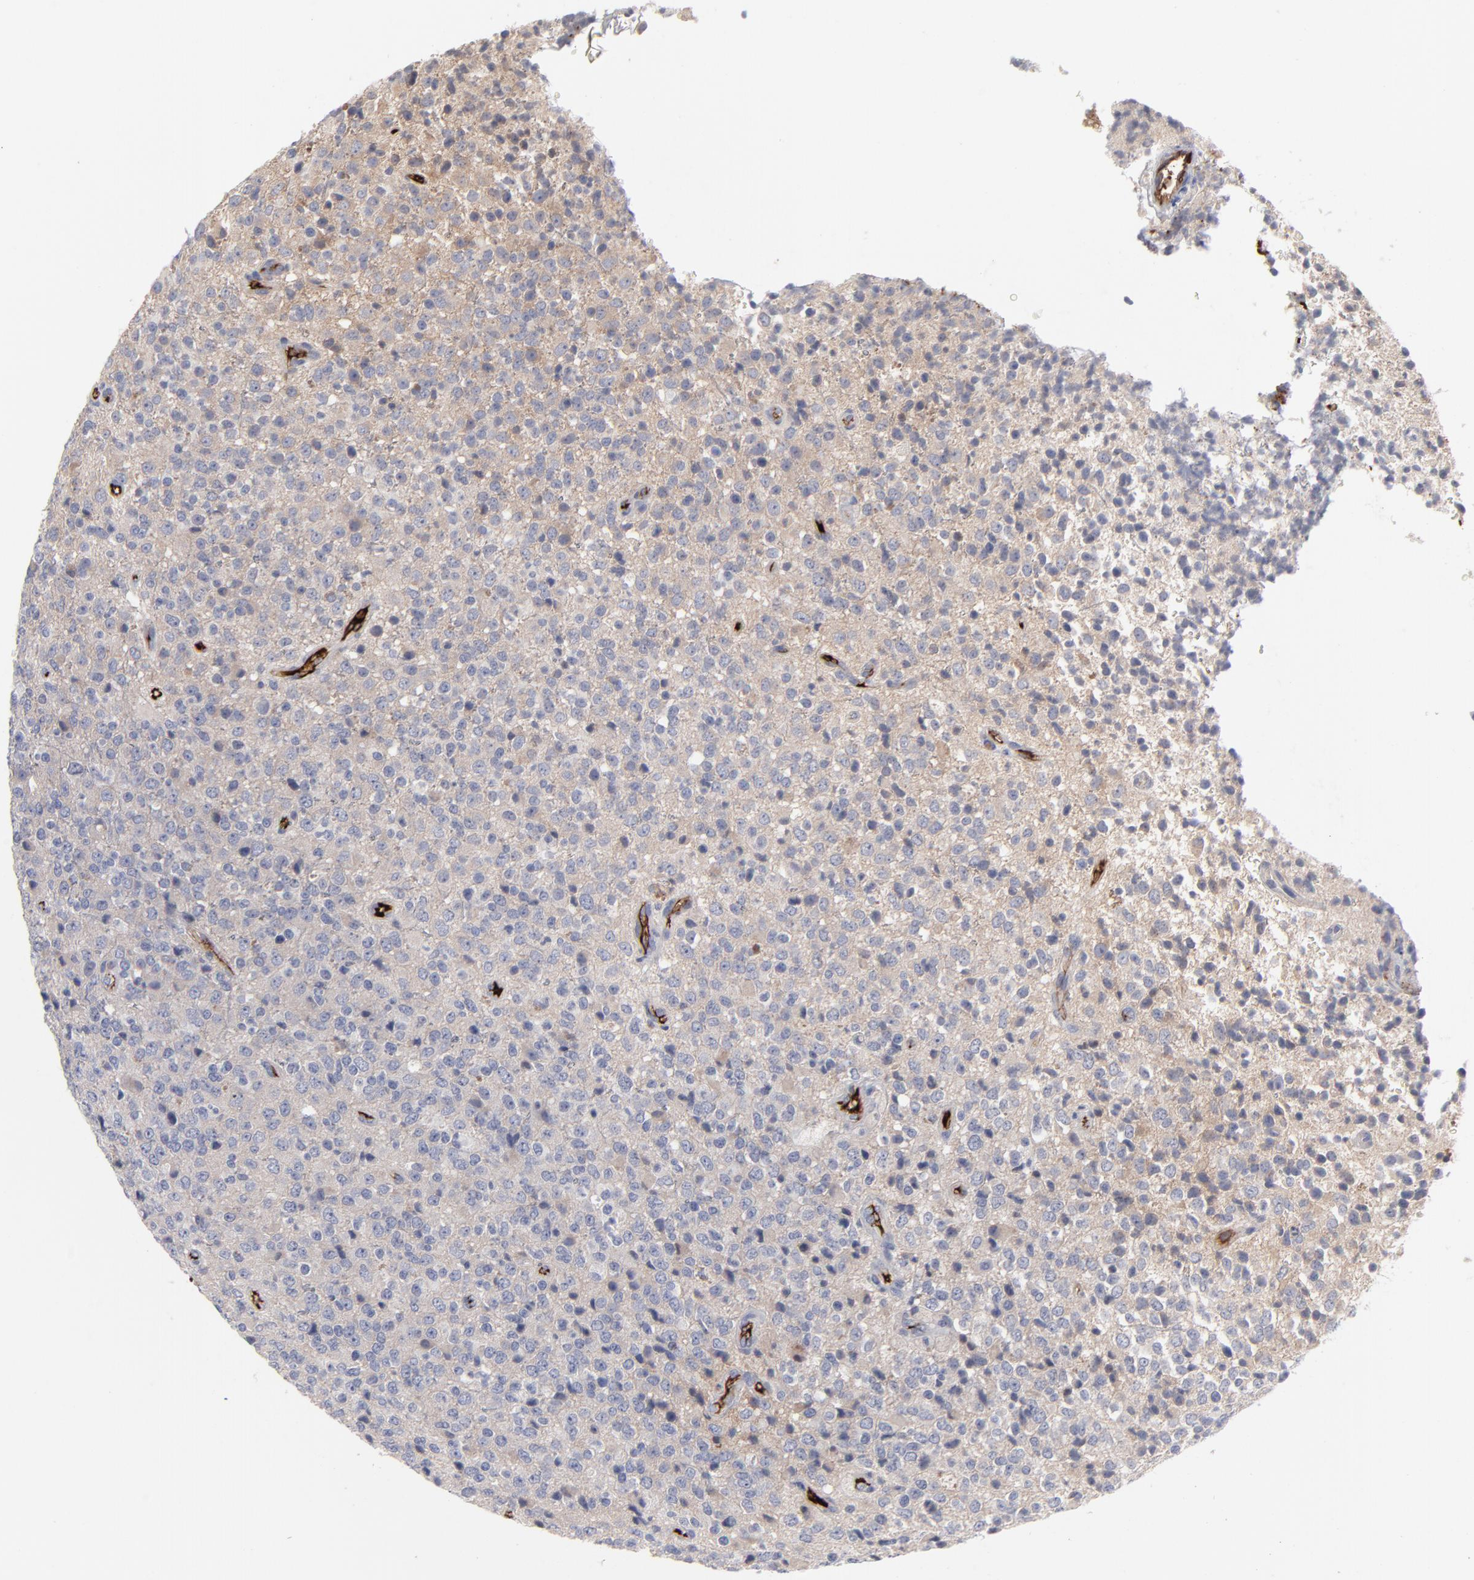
{"staining": {"intensity": "weak", "quantity": "<25%", "location": "cytoplasmic/membranous"}, "tissue": "glioma", "cell_type": "Tumor cells", "image_type": "cancer", "snomed": [{"axis": "morphology", "description": "Glioma, malignant, High grade"}, {"axis": "topography", "description": "pancreas cauda"}], "caption": "Immunohistochemical staining of human high-grade glioma (malignant) shows no significant positivity in tumor cells. The staining is performed using DAB brown chromogen with nuclei counter-stained in using hematoxylin.", "gene": "CCR3", "patient": {"sex": "male", "age": 60}}